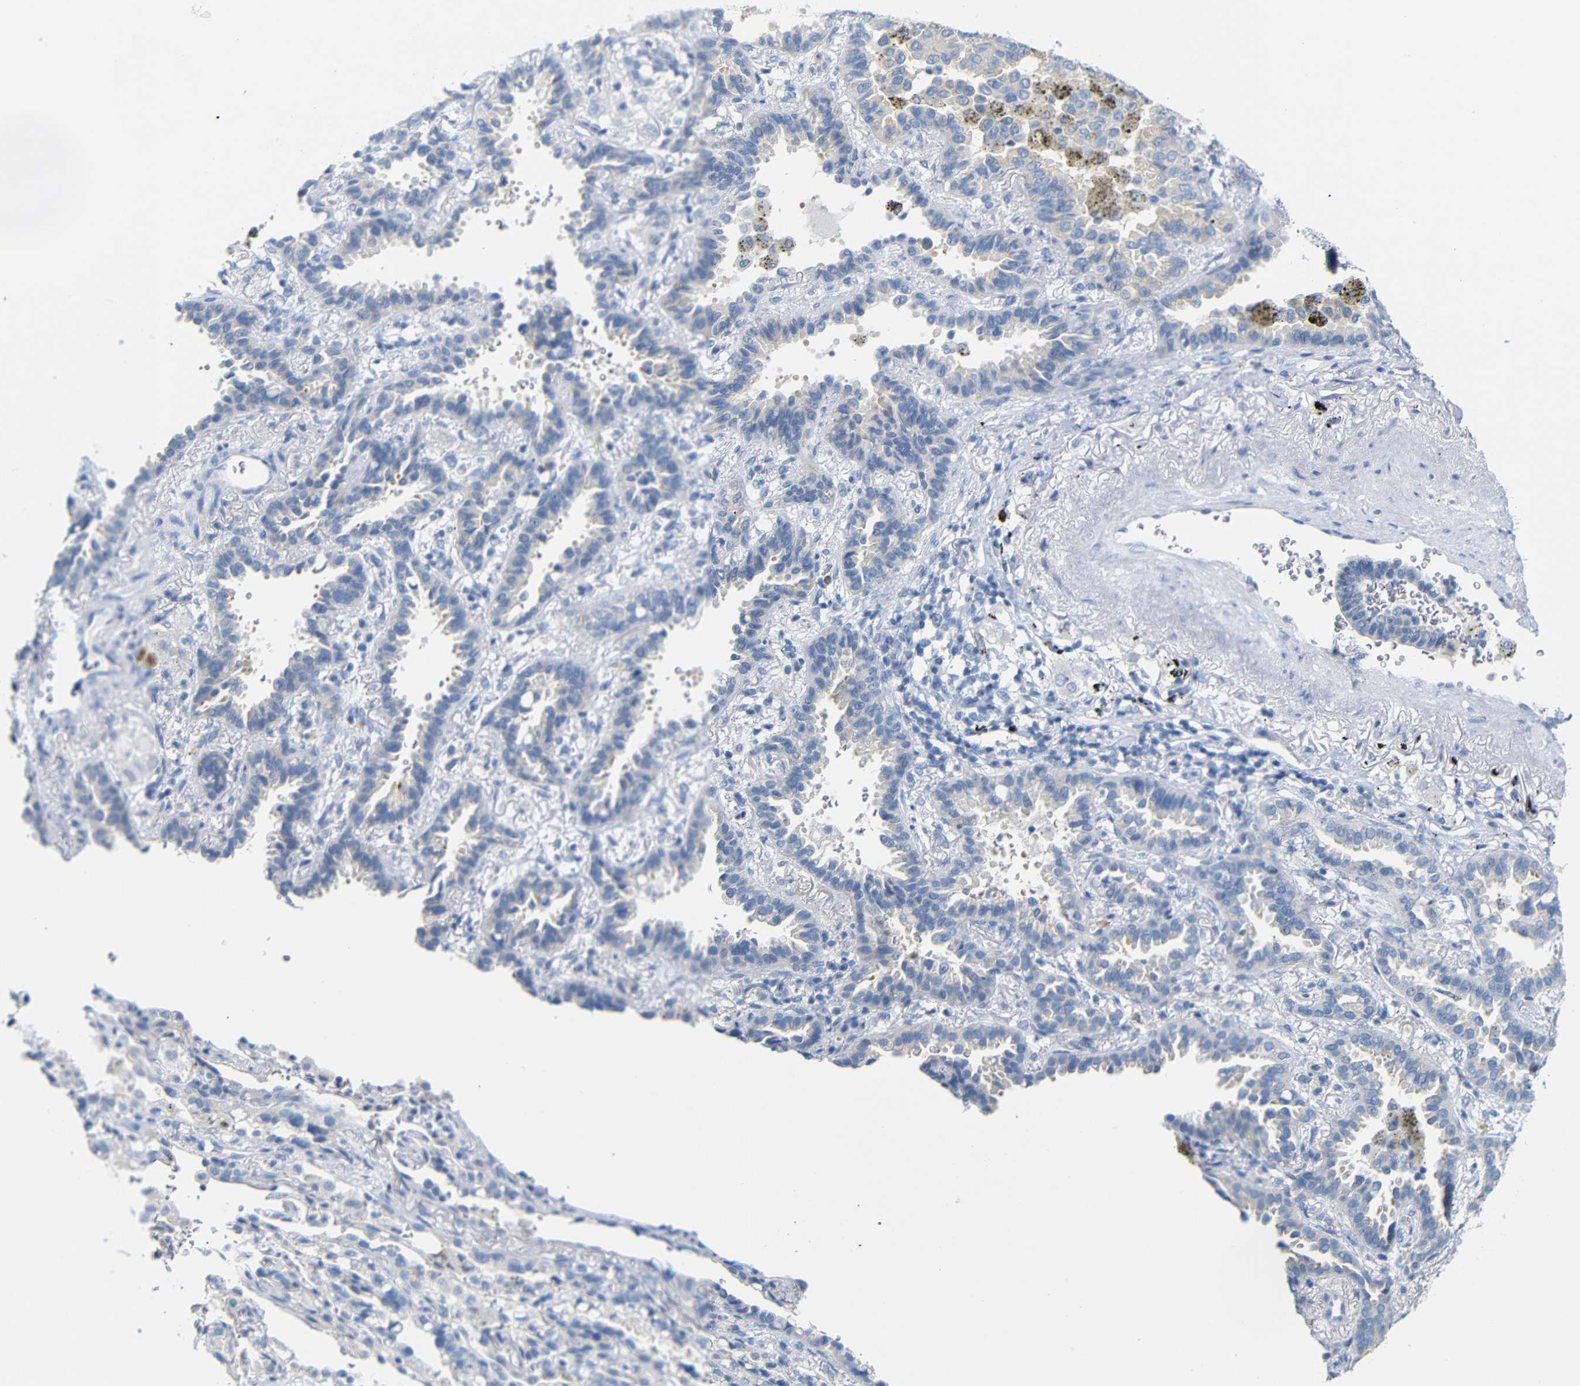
{"staining": {"intensity": "negative", "quantity": "none", "location": "none"}, "tissue": "lung cancer", "cell_type": "Tumor cells", "image_type": "cancer", "snomed": [{"axis": "morphology", "description": "Normal tissue, NOS"}, {"axis": "morphology", "description": "Adenocarcinoma, NOS"}, {"axis": "topography", "description": "Lung"}], "caption": "Immunohistochemistry (IHC) histopathology image of human adenocarcinoma (lung) stained for a protein (brown), which displays no expression in tumor cells.", "gene": "FCRL1", "patient": {"sex": "male", "age": 59}}